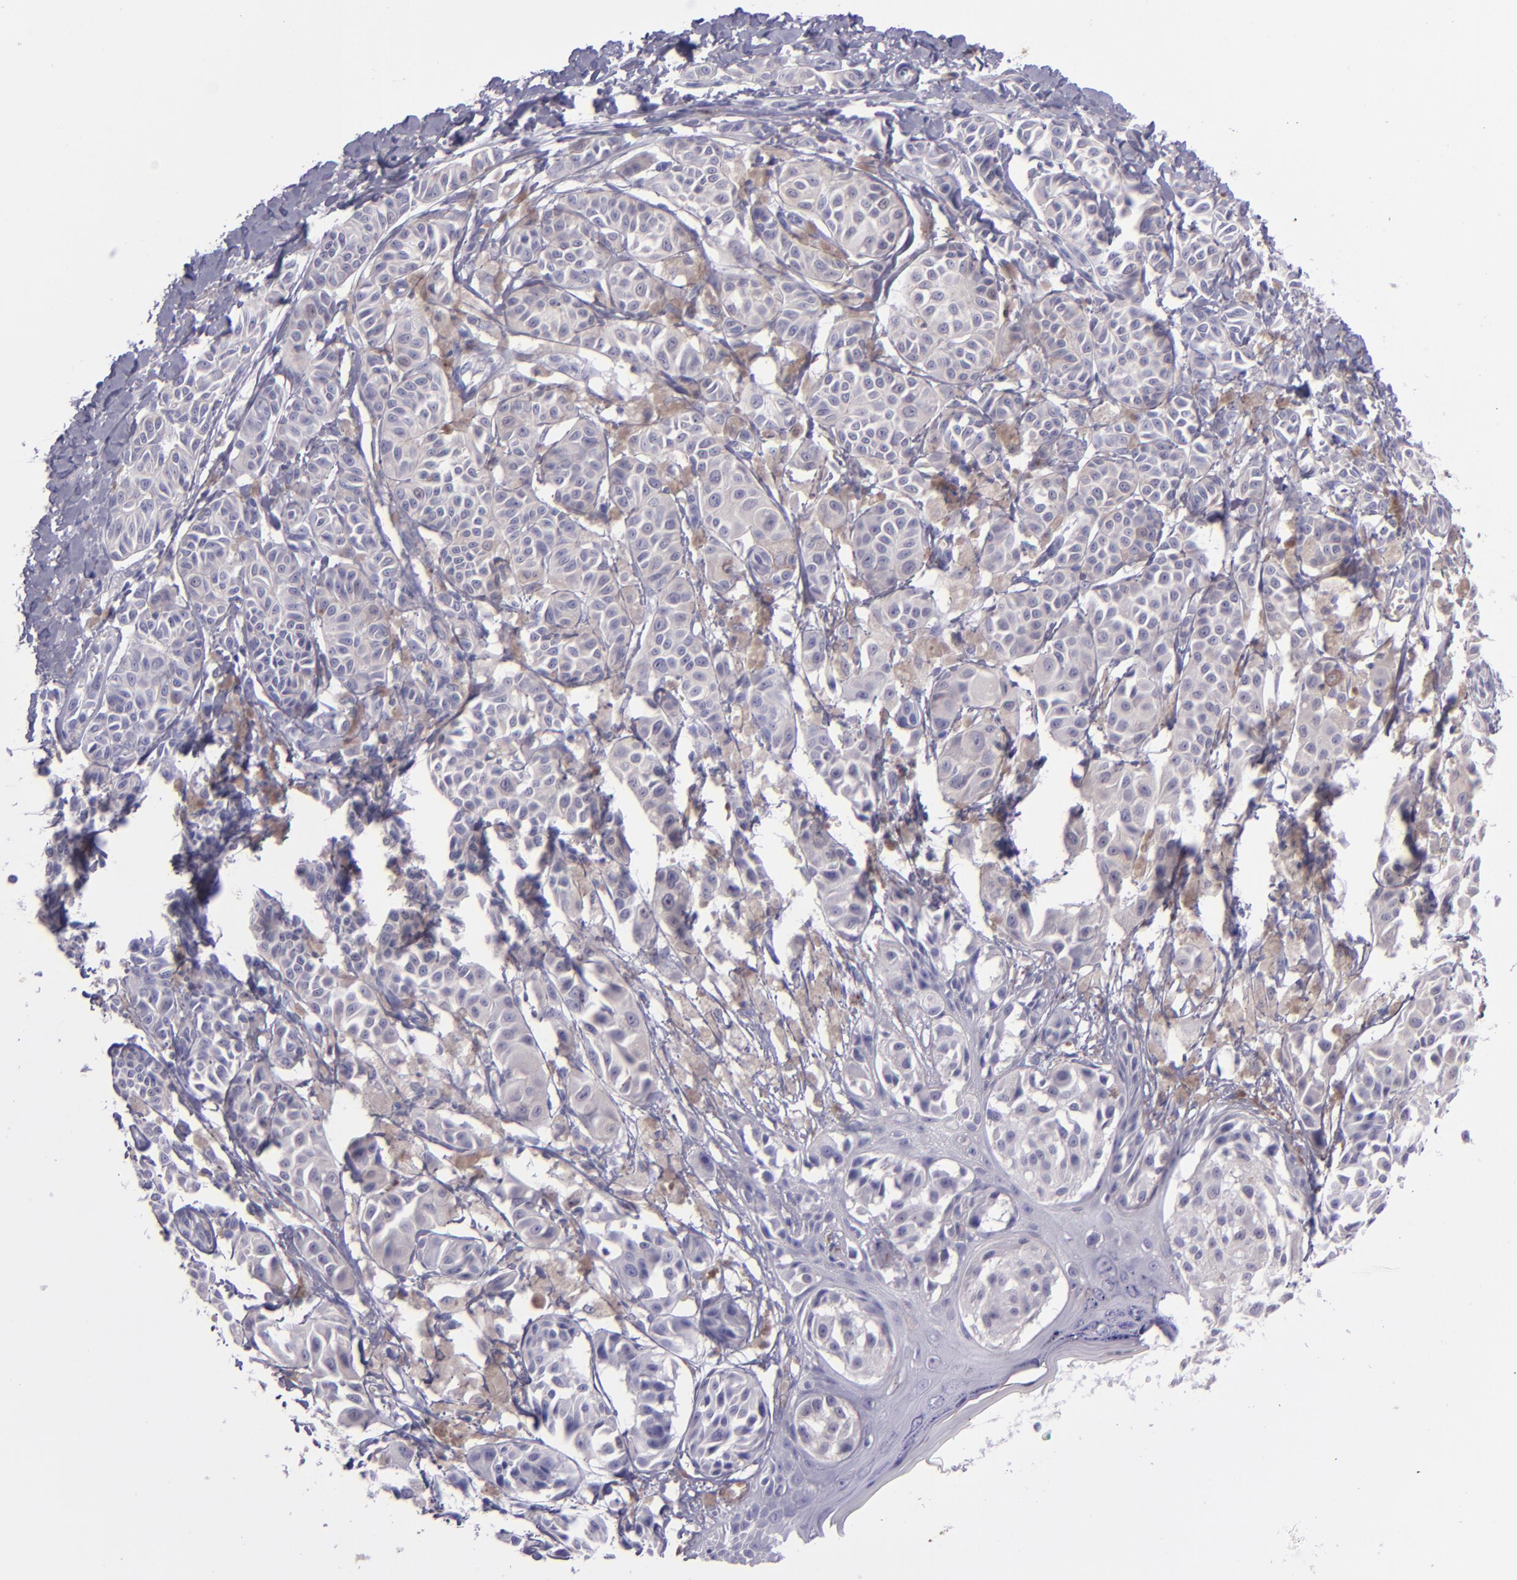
{"staining": {"intensity": "negative", "quantity": "none", "location": "none"}, "tissue": "melanoma", "cell_type": "Tumor cells", "image_type": "cancer", "snomed": [{"axis": "morphology", "description": "Malignant melanoma, NOS"}, {"axis": "topography", "description": "Skin"}], "caption": "Immunohistochemistry (IHC) histopathology image of neoplastic tissue: melanoma stained with DAB (3,3'-diaminobenzidine) demonstrates no significant protein staining in tumor cells.", "gene": "TNNT3", "patient": {"sex": "male", "age": 76}}